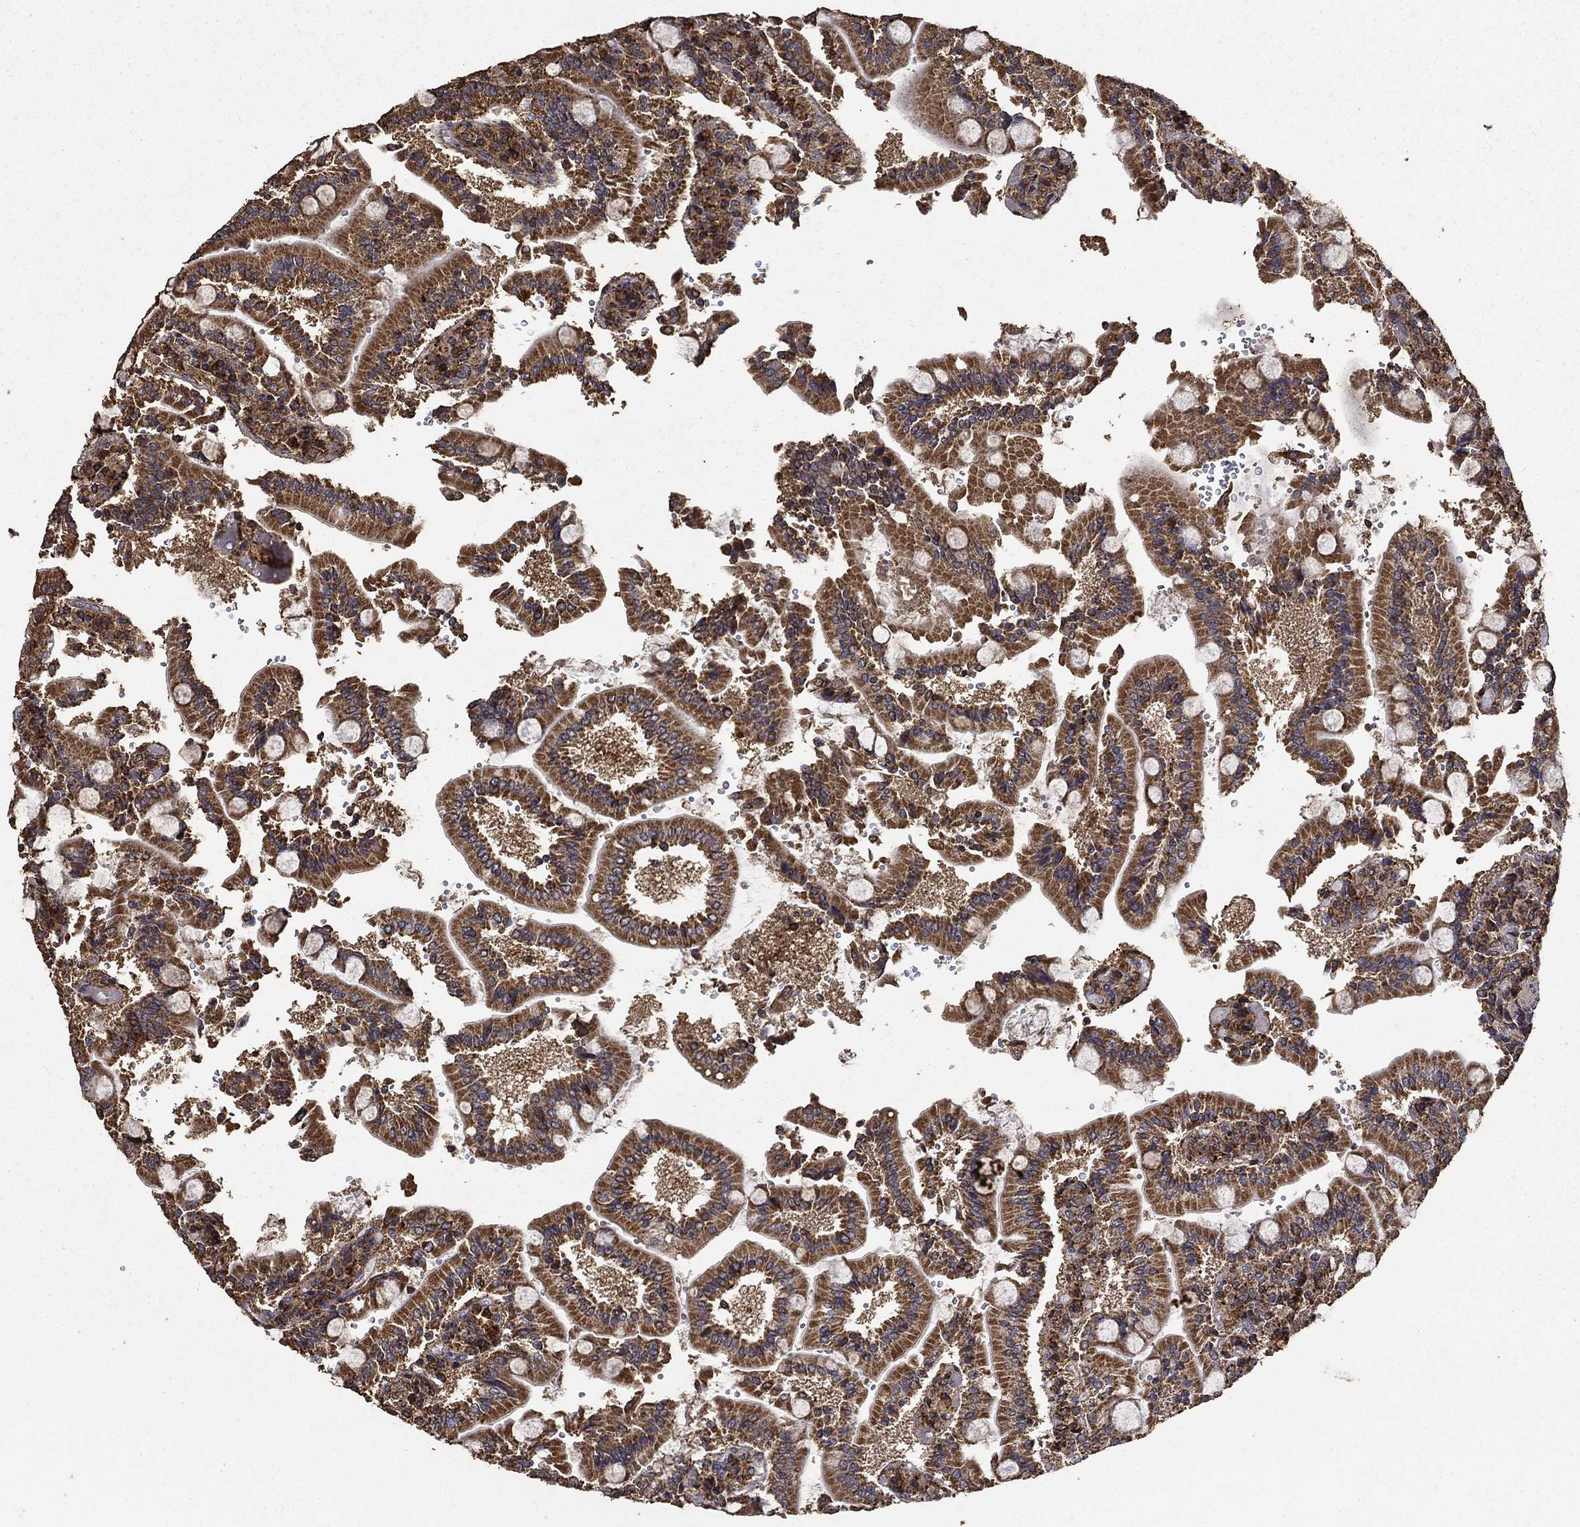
{"staining": {"intensity": "strong", "quantity": "25%-75%", "location": "cytoplasmic/membranous"}, "tissue": "duodenum", "cell_type": "Glandular cells", "image_type": "normal", "snomed": [{"axis": "morphology", "description": "Normal tissue, NOS"}, {"axis": "topography", "description": "Duodenum"}], "caption": "Glandular cells reveal high levels of strong cytoplasmic/membranous expression in about 25%-75% of cells in benign human duodenum.", "gene": "IFRD1", "patient": {"sex": "female", "age": 62}}